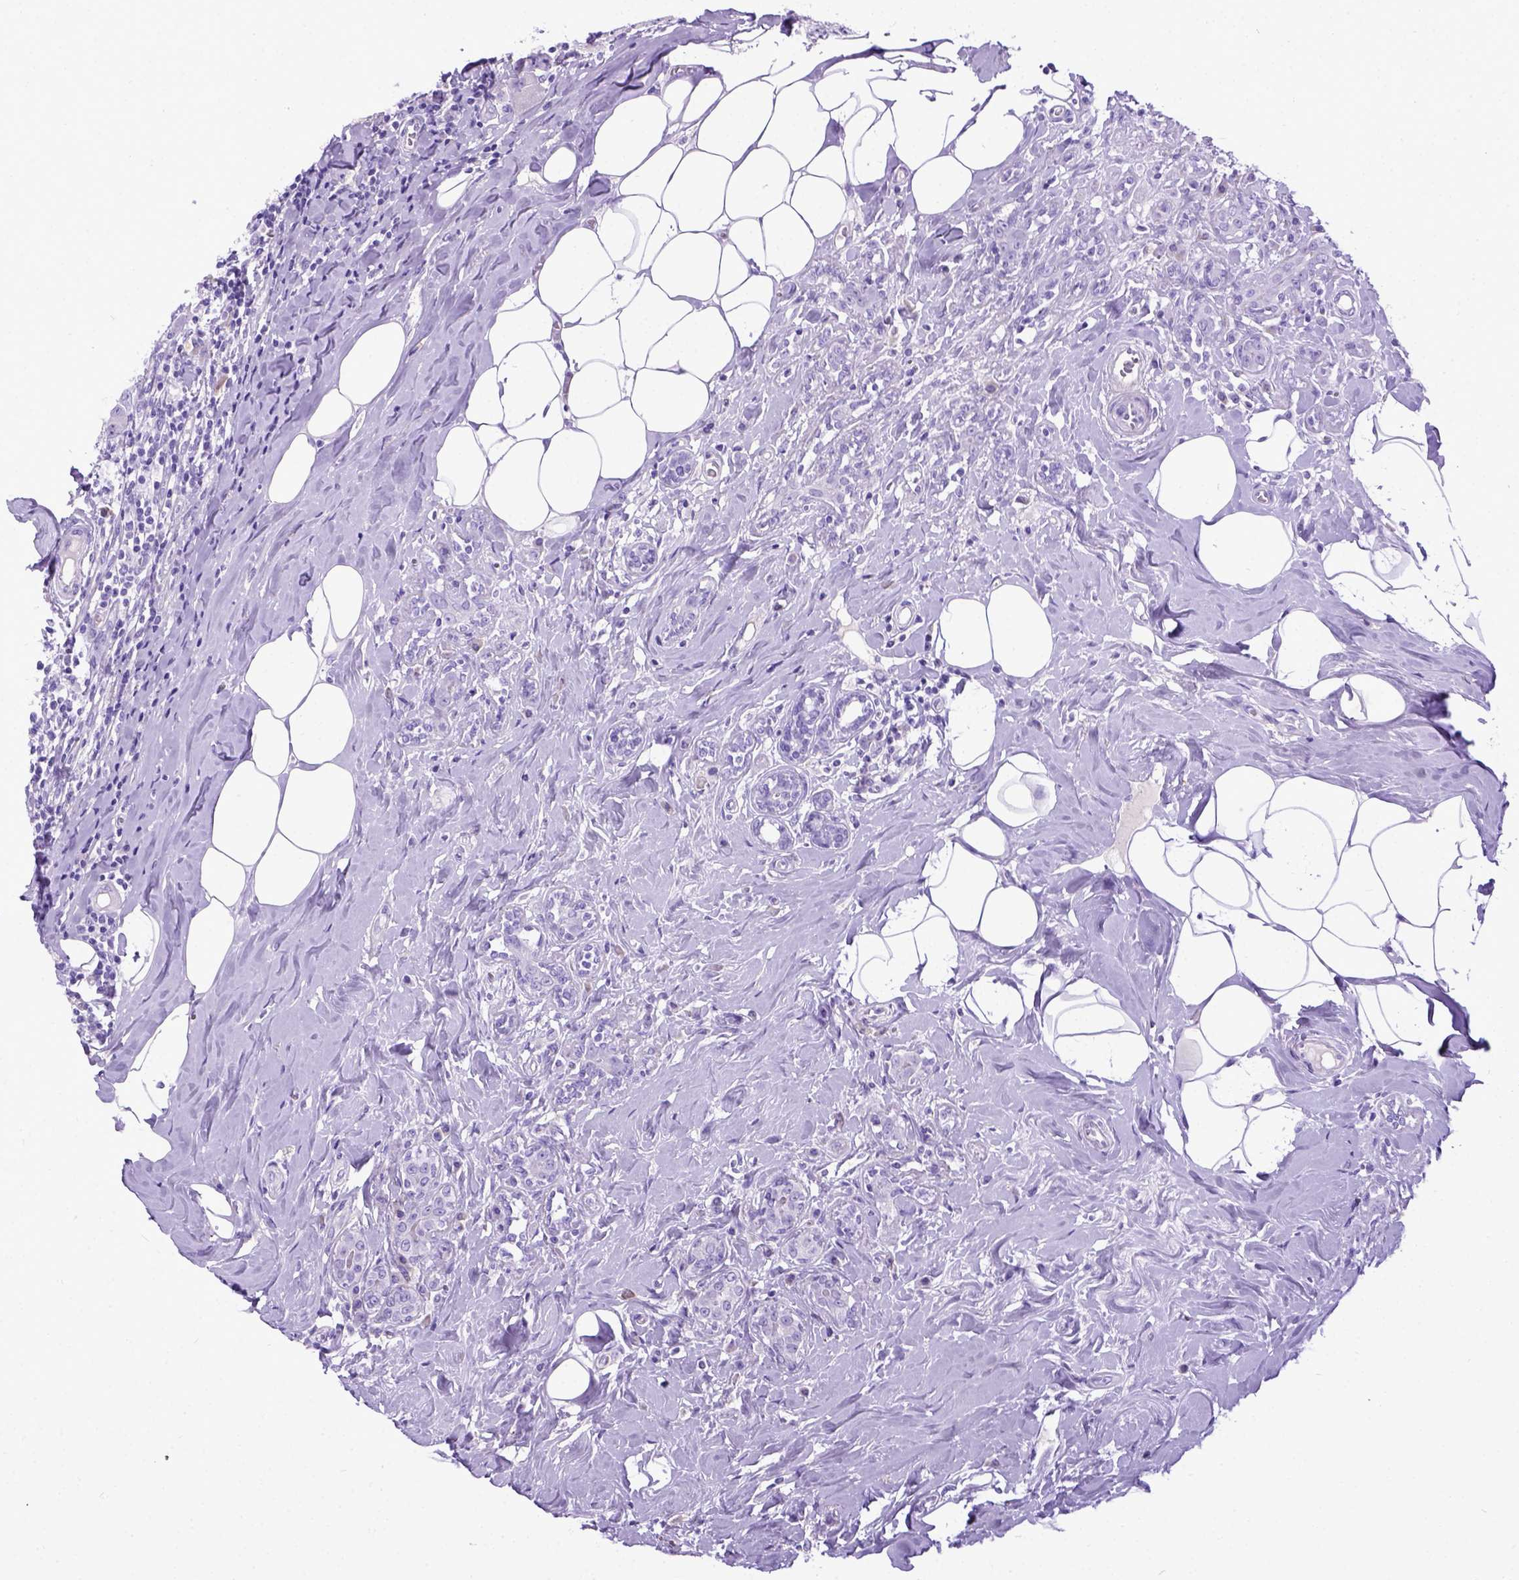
{"staining": {"intensity": "negative", "quantity": "none", "location": "none"}, "tissue": "breast cancer", "cell_type": "Tumor cells", "image_type": "cancer", "snomed": [{"axis": "morphology", "description": "Normal tissue, NOS"}, {"axis": "morphology", "description": "Duct carcinoma"}, {"axis": "topography", "description": "Breast"}], "caption": "The micrograph displays no significant expression in tumor cells of breast cancer.", "gene": "IGF2", "patient": {"sex": "female", "age": 43}}